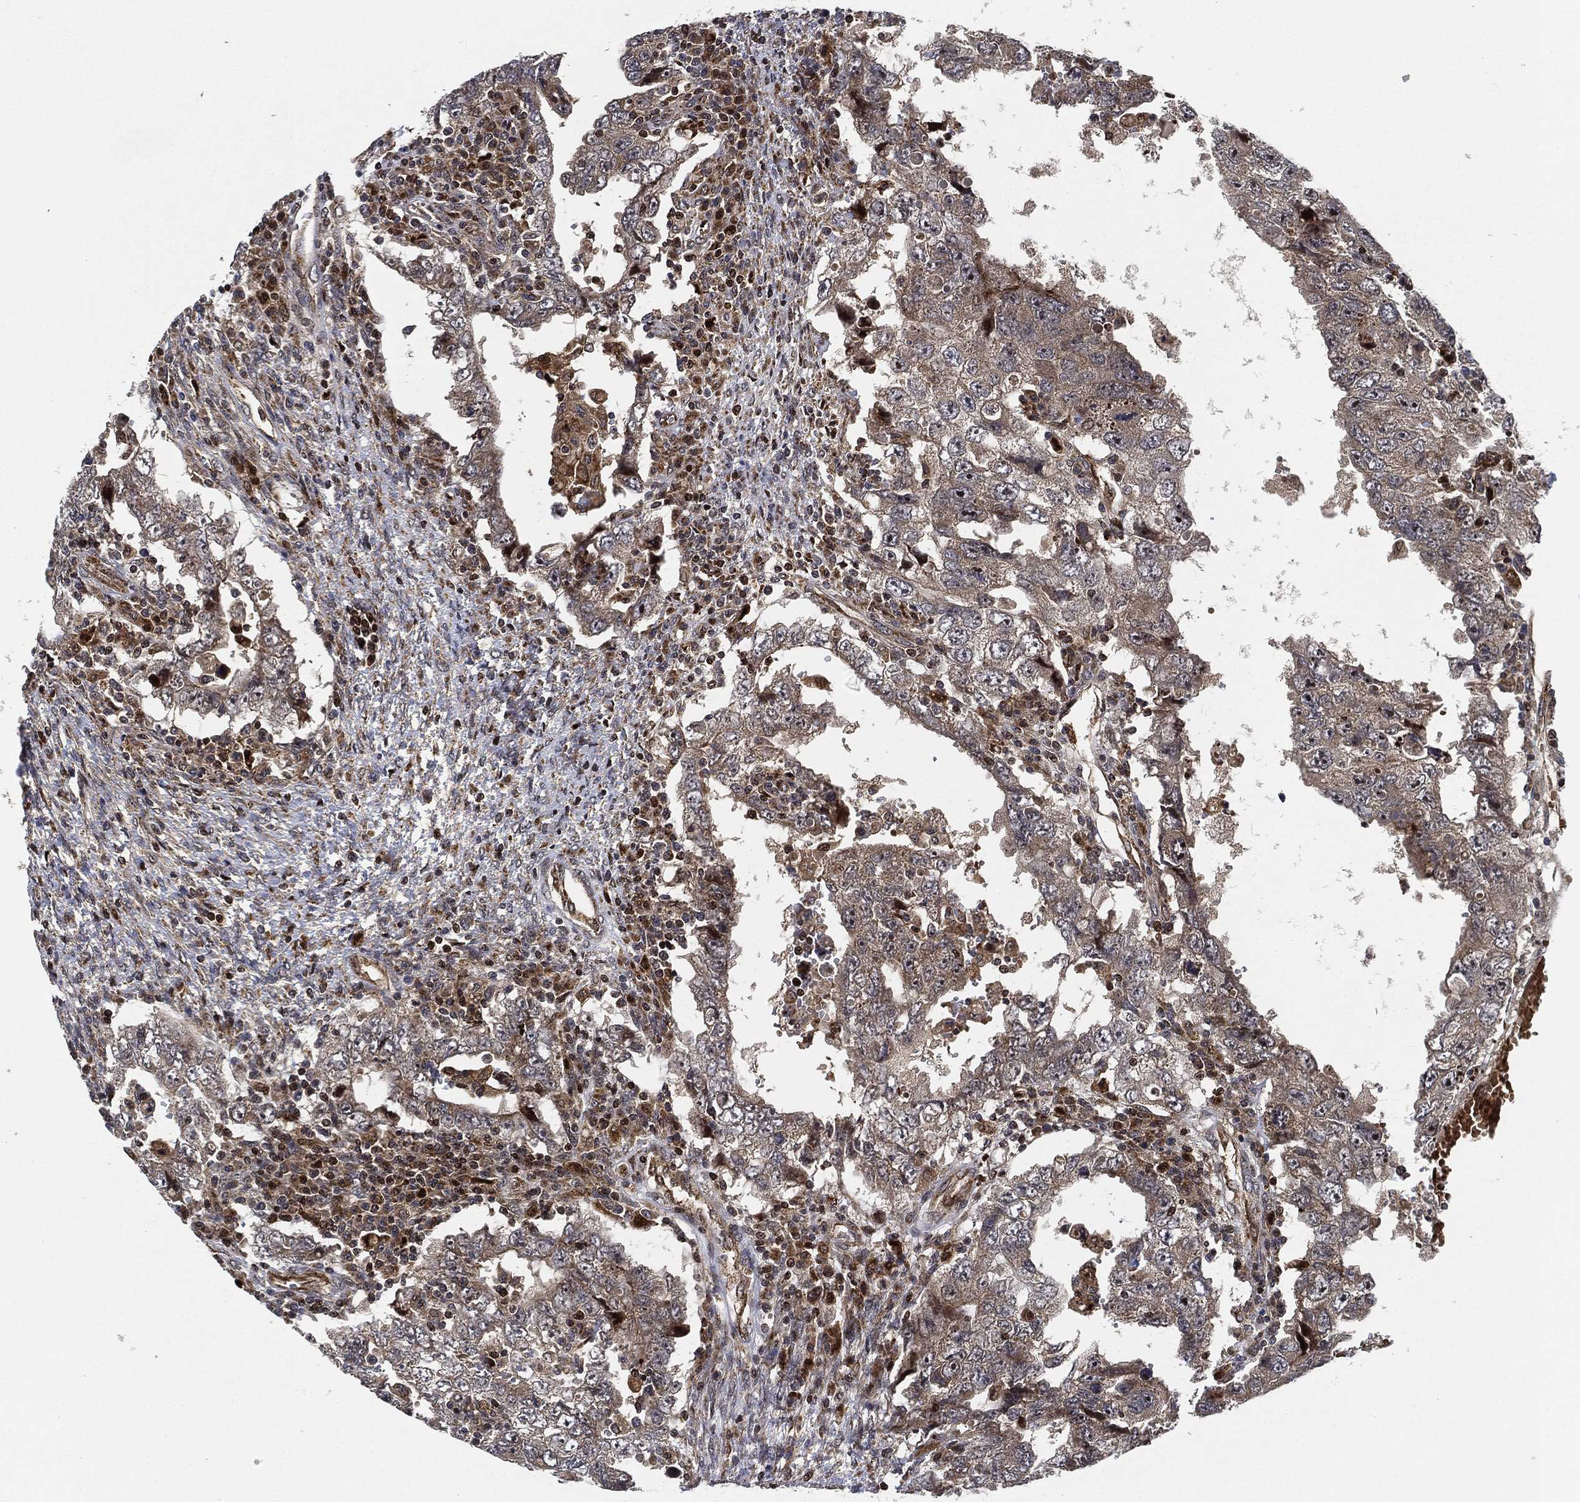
{"staining": {"intensity": "weak", "quantity": "<25%", "location": "cytoplasmic/membranous"}, "tissue": "testis cancer", "cell_type": "Tumor cells", "image_type": "cancer", "snomed": [{"axis": "morphology", "description": "Carcinoma, Embryonal, NOS"}, {"axis": "topography", "description": "Testis"}], "caption": "Tumor cells show no significant expression in testis cancer.", "gene": "RNASEL", "patient": {"sex": "male", "age": 26}}